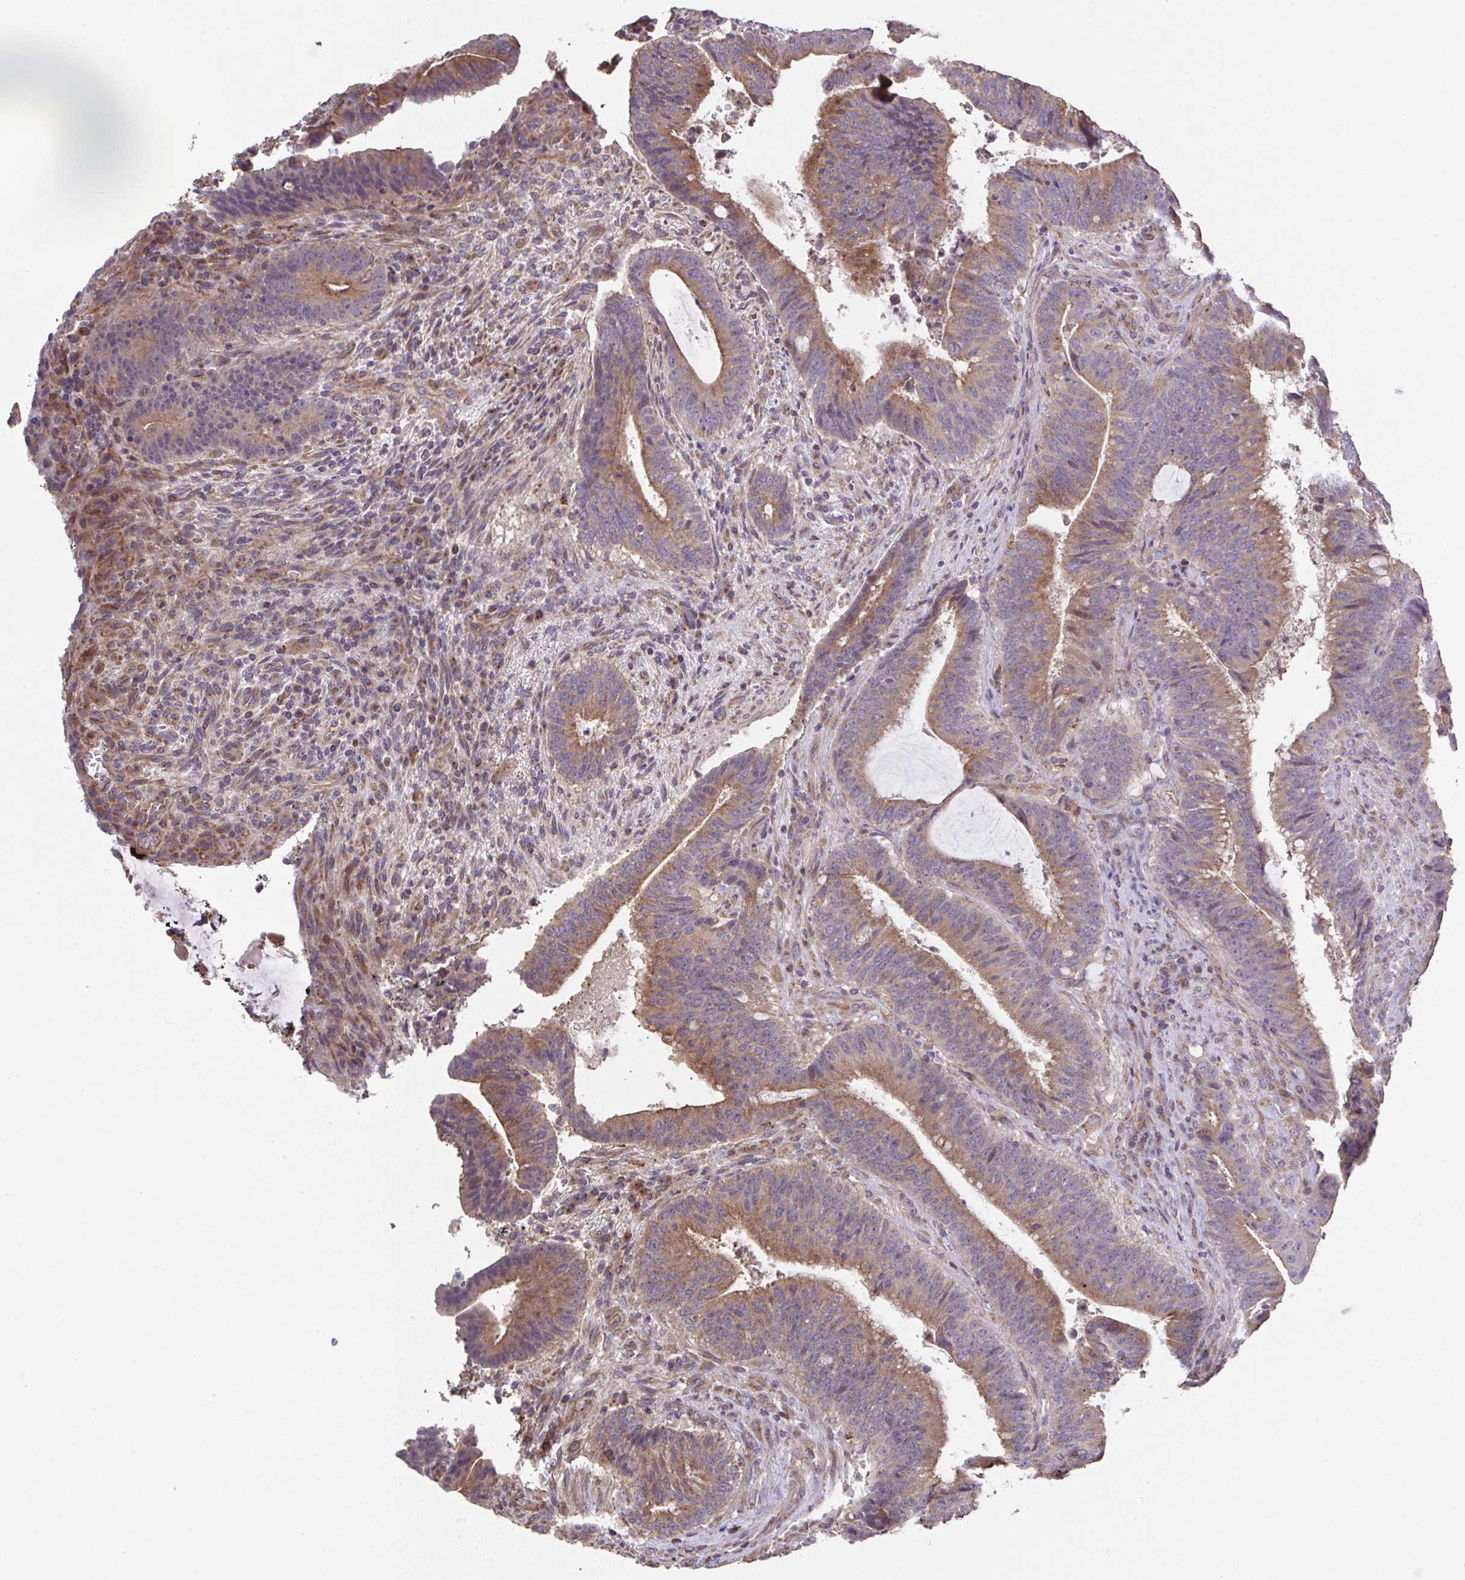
{"staining": {"intensity": "moderate", "quantity": "25%-75%", "location": "cytoplasmic/membranous"}, "tissue": "colorectal cancer", "cell_type": "Tumor cells", "image_type": "cancer", "snomed": [{"axis": "morphology", "description": "Adenocarcinoma, NOS"}, {"axis": "topography", "description": "Colon"}], "caption": "Adenocarcinoma (colorectal) was stained to show a protein in brown. There is medium levels of moderate cytoplasmic/membranous positivity in approximately 25%-75% of tumor cells. (DAB (3,3'-diaminobenzidine) = brown stain, brightfield microscopy at high magnification).", "gene": "RUNDC3B", "patient": {"sex": "female", "age": 43}}